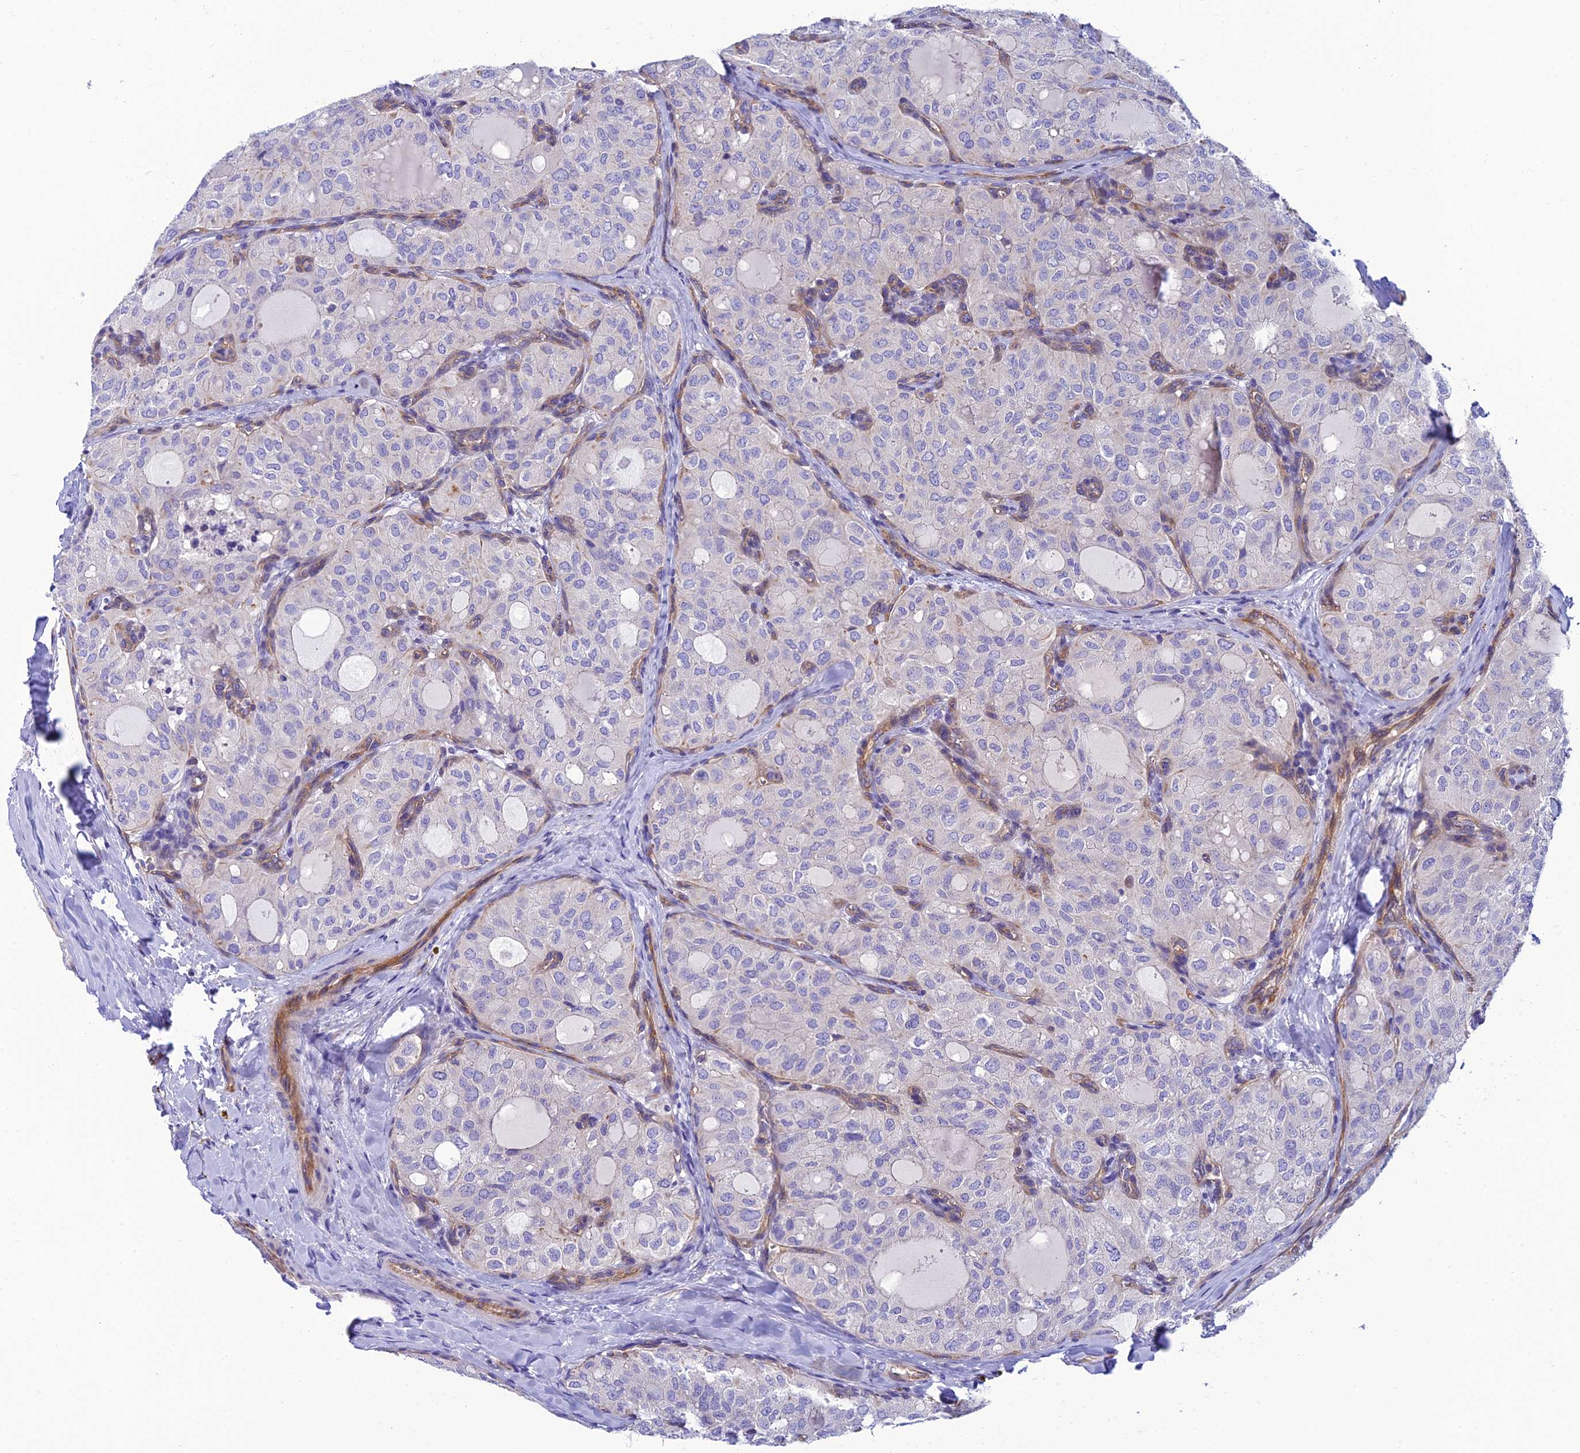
{"staining": {"intensity": "negative", "quantity": "none", "location": "none"}, "tissue": "thyroid cancer", "cell_type": "Tumor cells", "image_type": "cancer", "snomed": [{"axis": "morphology", "description": "Follicular adenoma carcinoma, NOS"}, {"axis": "topography", "description": "Thyroid gland"}], "caption": "IHC of thyroid cancer (follicular adenoma carcinoma) displays no expression in tumor cells.", "gene": "PPFIA3", "patient": {"sex": "male", "age": 75}}